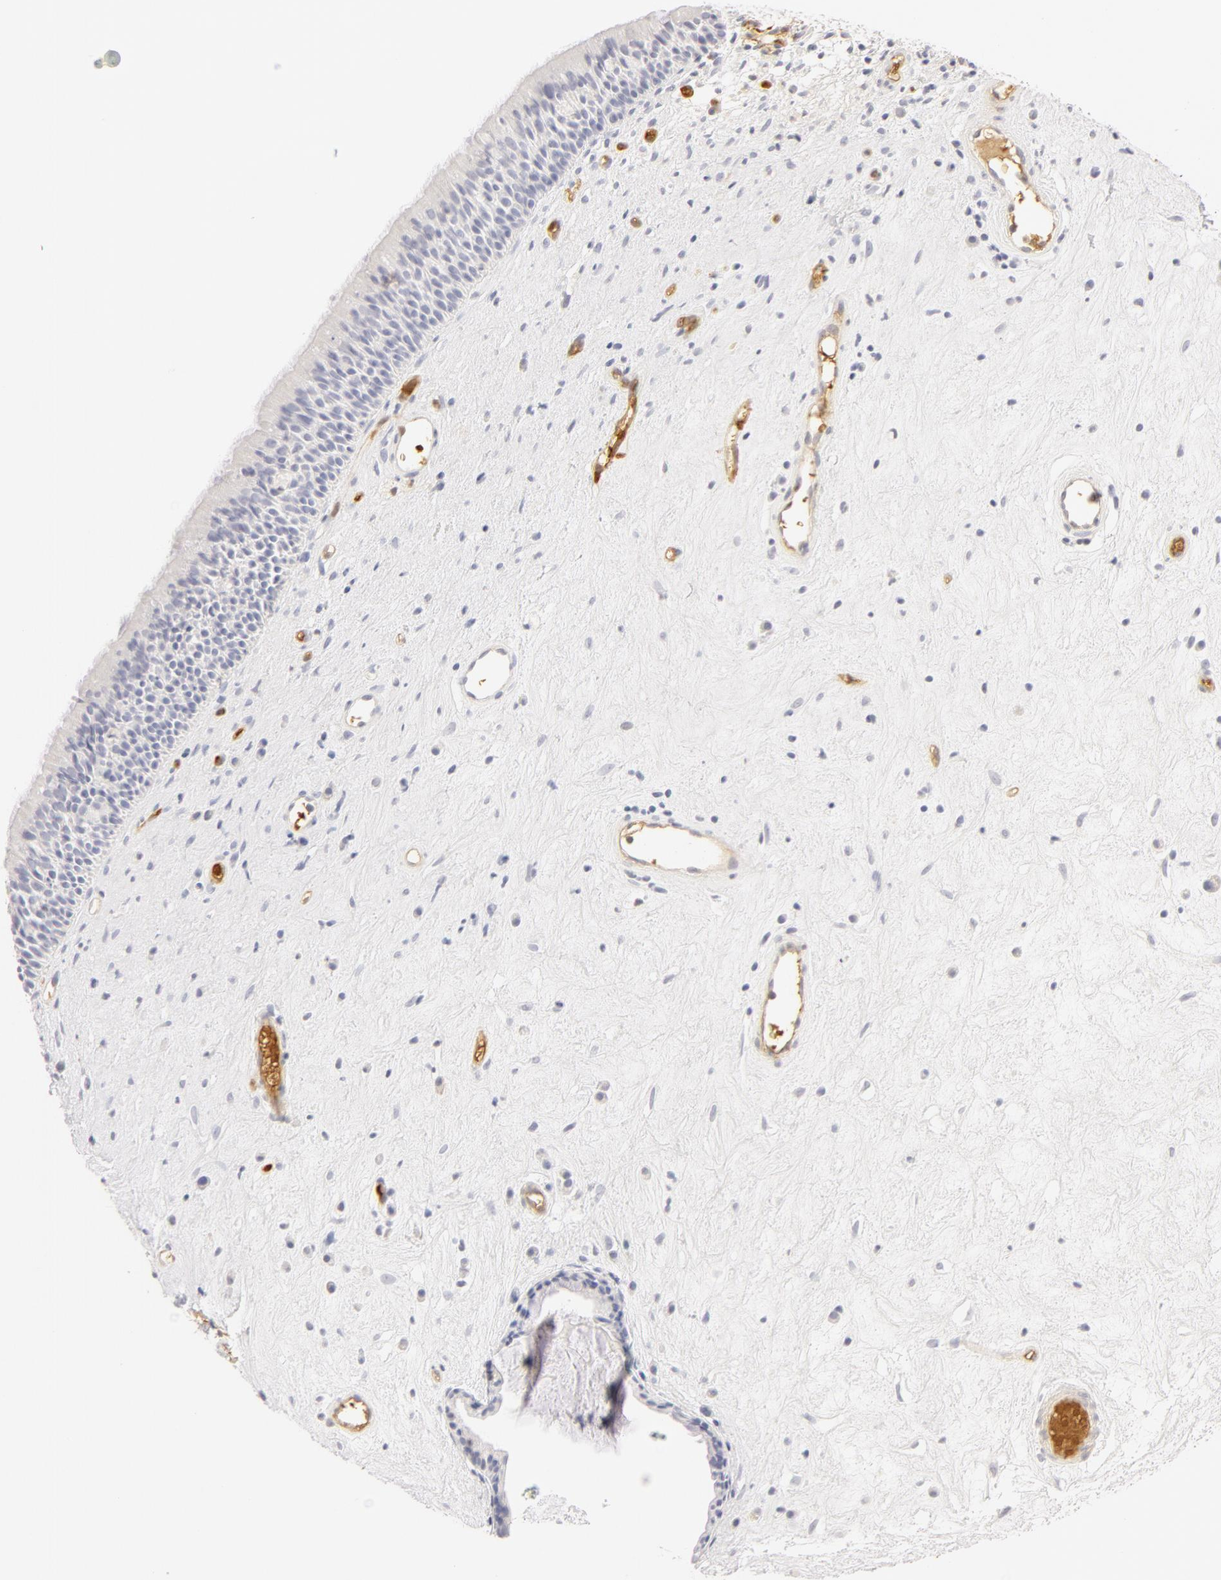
{"staining": {"intensity": "negative", "quantity": "none", "location": "none"}, "tissue": "nasopharynx", "cell_type": "Respiratory epithelial cells", "image_type": "normal", "snomed": [{"axis": "morphology", "description": "Normal tissue, NOS"}, {"axis": "topography", "description": "Nasopharynx"}], "caption": "High power microscopy histopathology image of an immunohistochemistry (IHC) photomicrograph of normal nasopharynx, revealing no significant expression in respiratory epithelial cells. (DAB immunohistochemistry (IHC) visualized using brightfield microscopy, high magnification).", "gene": "CA2", "patient": {"sex": "female", "age": 78}}